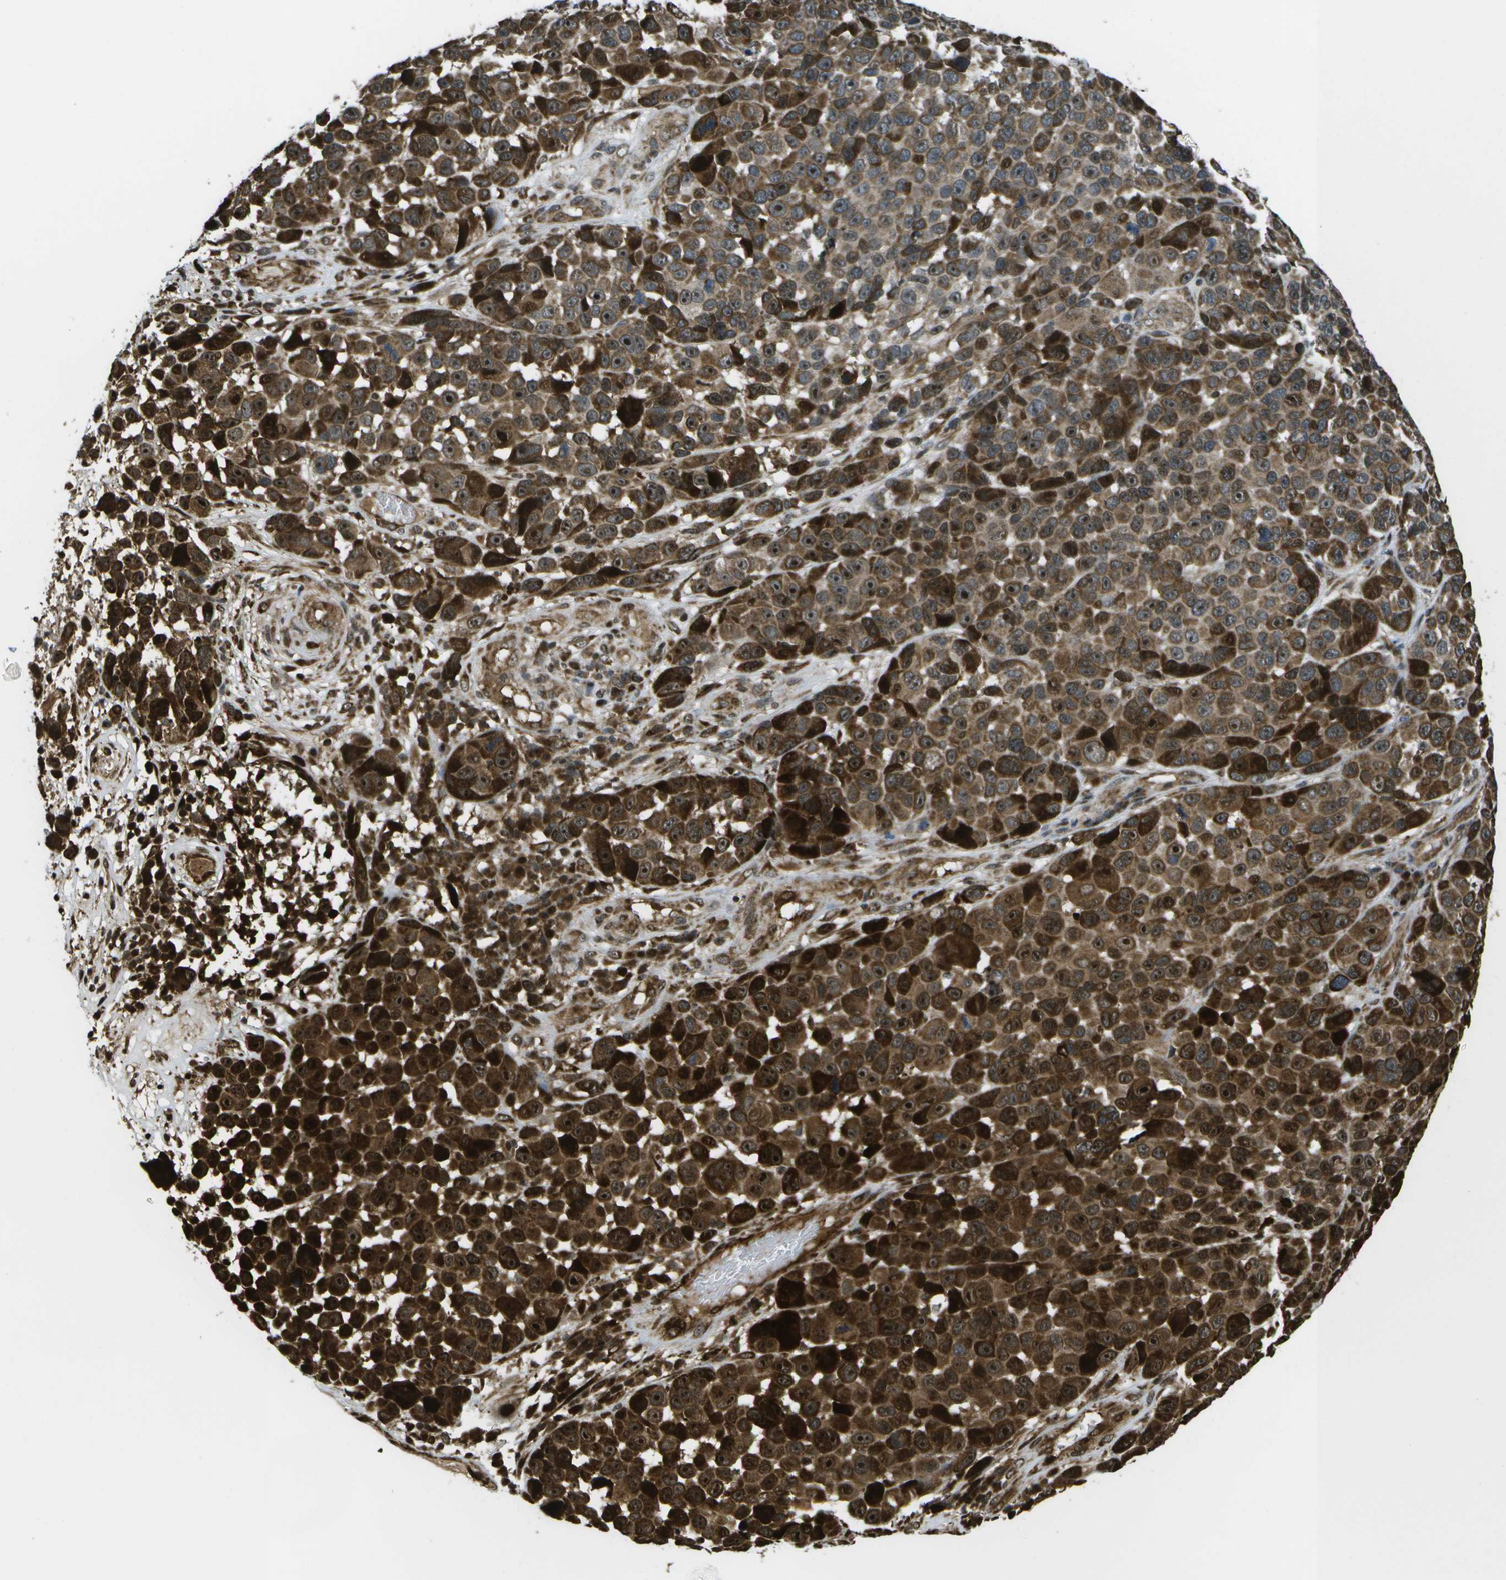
{"staining": {"intensity": "strong", "quantity": ">75%", "location": "cytoplasmic/membranous,nuclear"}, "tissue": "melanoma", "cell_type": "Tumor cells", "image_type": "cancer", "snomed": [{"axis": "morphology", "description": "Malignant melanoma, NOS"}, {"axis": "topography", "description": "Skin"}], "caption": "An image showing strong cytoplasmic/membranous and nuclear expression in approximately >75% of tumor cells in melanoma, as visualized by brown immunohistochemical staining.", "gene": "AXIN2", "patient": {"sex": "male", "age": 53}}